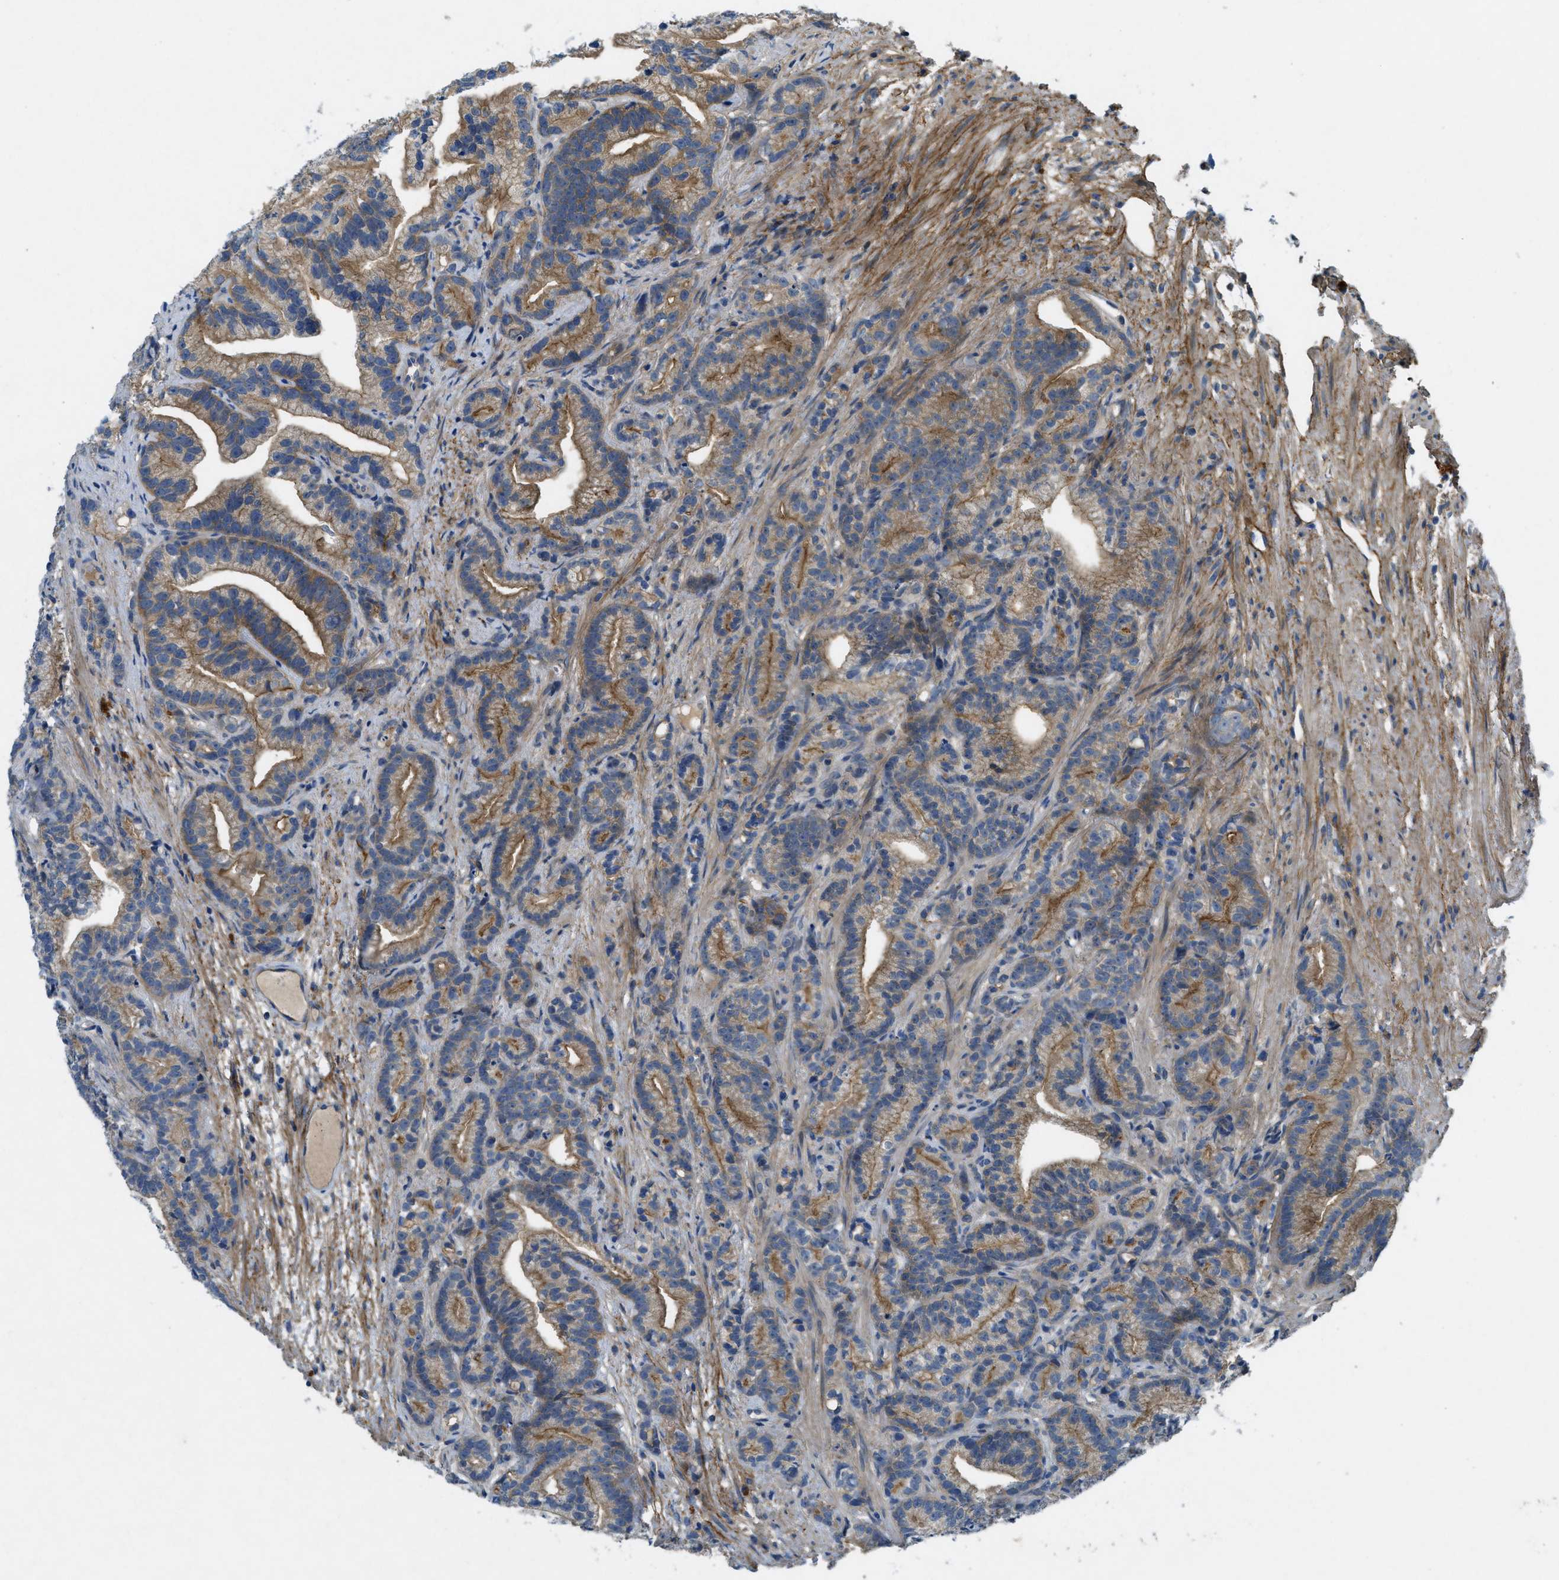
{"staining": {"intensity": "moderate", "quantity": "25%-75%", "location": "cytoplasmic/membranous"}, "tissue": "prostate cancer", "cell_type": "Tumor cells", "image_type": "cancer", "snomed": [{"axis": "morphology", "description": "Adenocarcinoma, Low grade"}, {"axis": "topography", "description": "Prostate"}], "caption": "IHC of human prostate cancer exhibits medium levels of moderate cytoplasmic/membranous positivity in approximately 25%-75% of tumor cells.", "gene": "SNX14", "patient": {"sex": "male", "age": 89}}